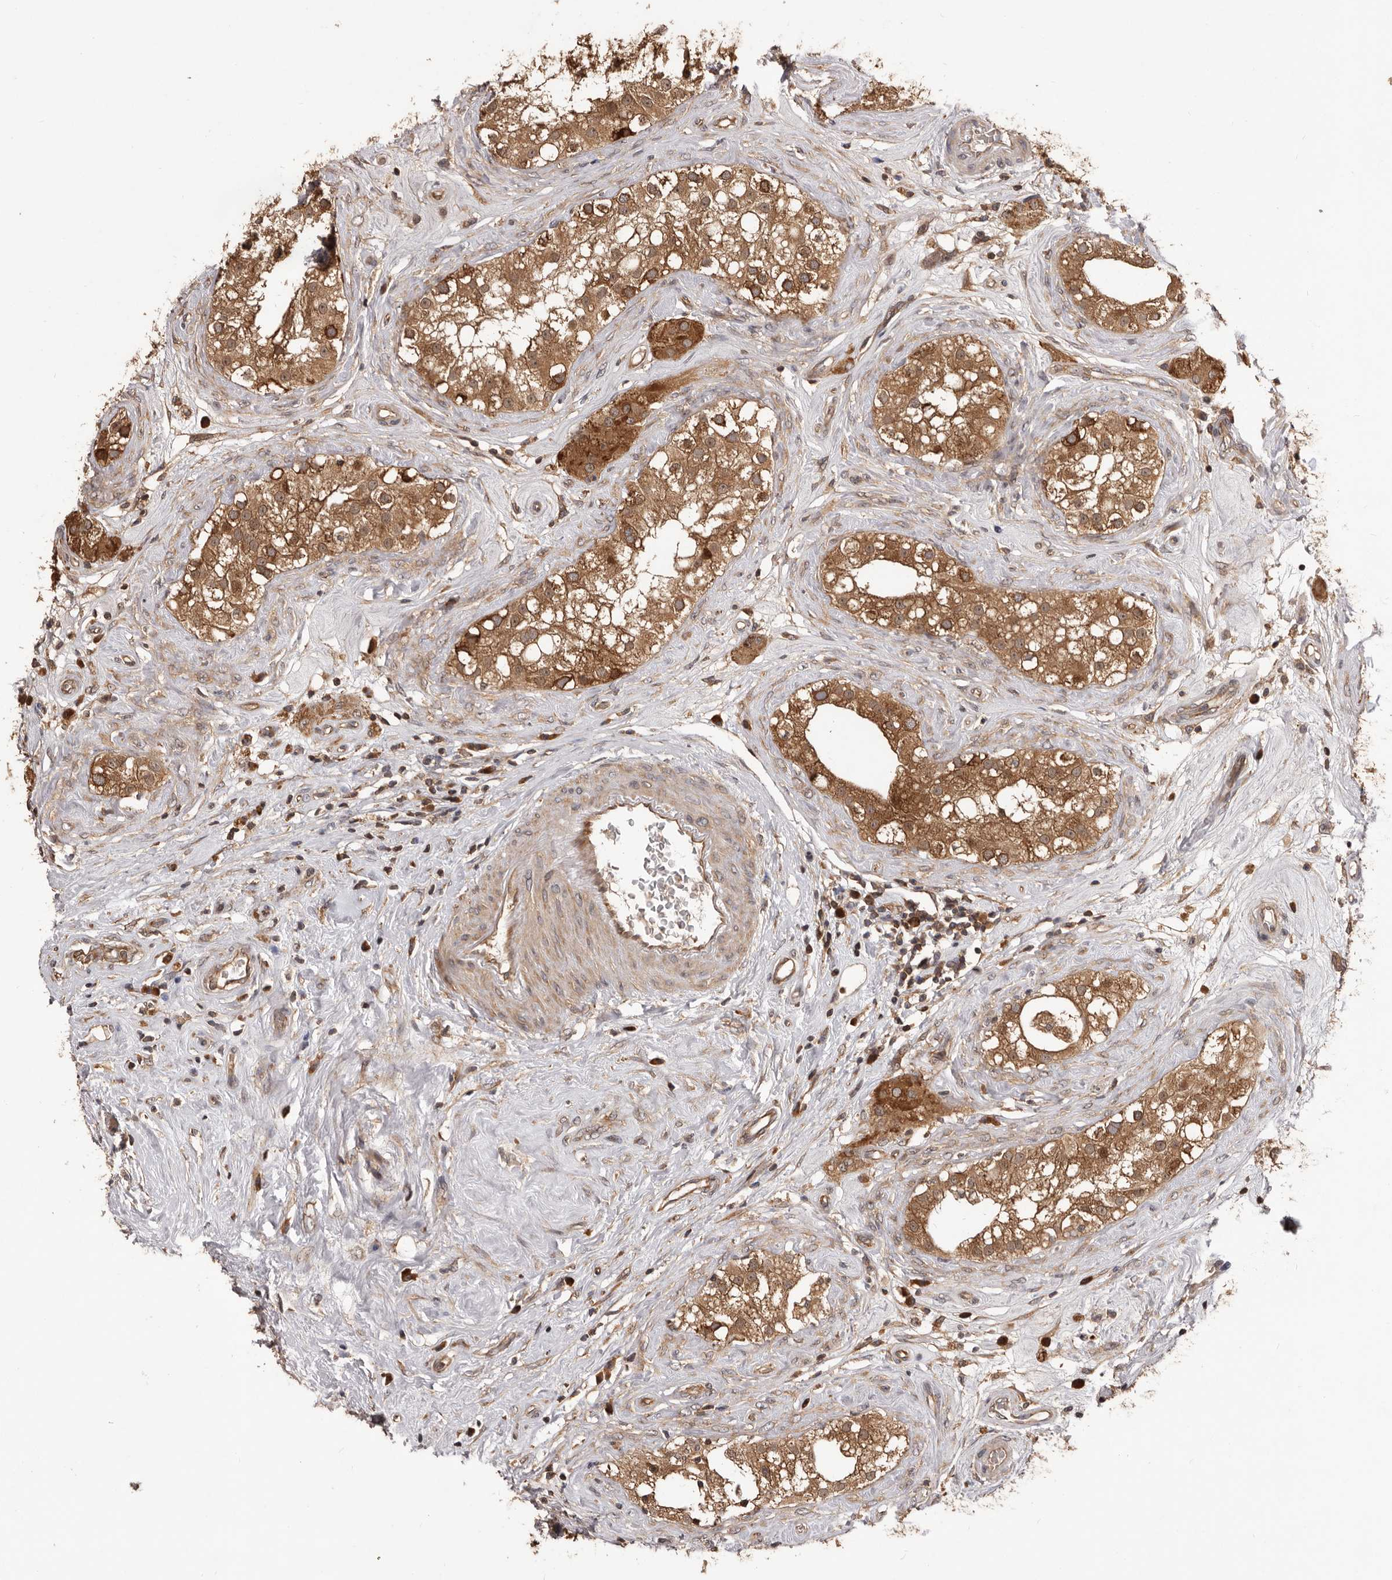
{"staining": {"intensity": "strong", "quantity": ">75%", "location": "cytoplasmic/membranous"}, "tissue": "testis", "cell_type": "Cells in seminiferous ducts", "image_type": "normal", "snomed": [{"axis": "morphology", "description": "Normal tissue, NOS"}, {"axis": "topography", "description": "Testis"}], "caption": "Immunohistochemical staining of benign testis exhibits strong cytoplasmic/membranous protein expression in approximately >75% of cells in seminiferous ducts.", "gene": "HBS1L", "patient": {"sex": "male", "age": 84}}